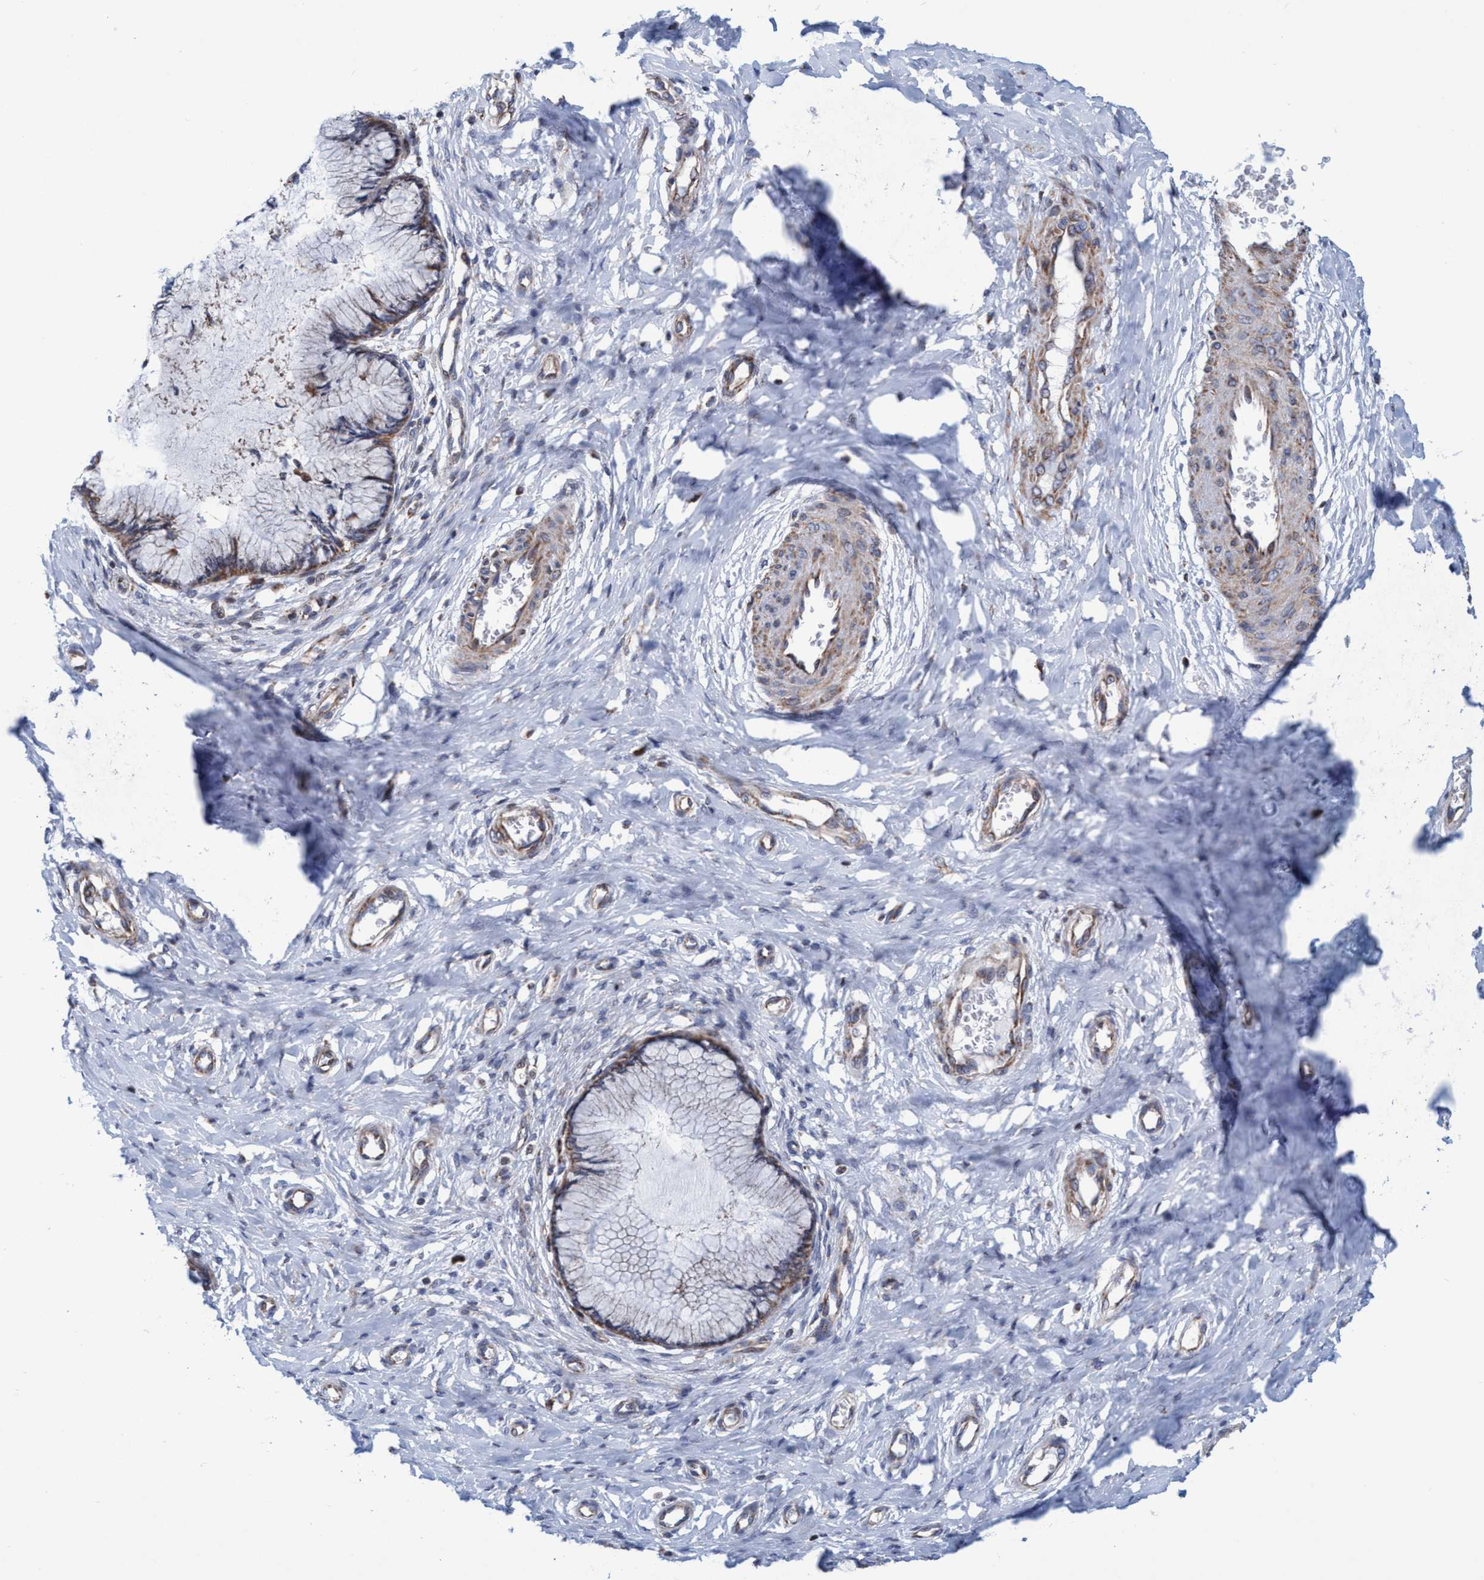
{"staining": {"intensity": "moderate", "quantity": ">75%", "location": "cytoplasmic/membranous"}, "tissue": "cervix", "cell_type": "Glandular cells", "image_type": "normal", "snomed": [{"axis": "morphology", "description": "Normal tissue, NOS"}, {"axis": "topography", "description": "Cervix"}], "caption": "Immunohistochemistry of benign human cervix displays medium levels of moderate cytoplasmic/membranous positivity in approximately >75% of glandular cells. (DAB = brown stain, brightfield microscopy at high magnification).", "gene": "POLR1F", "patient": {"sex": "female", "age": 55}}